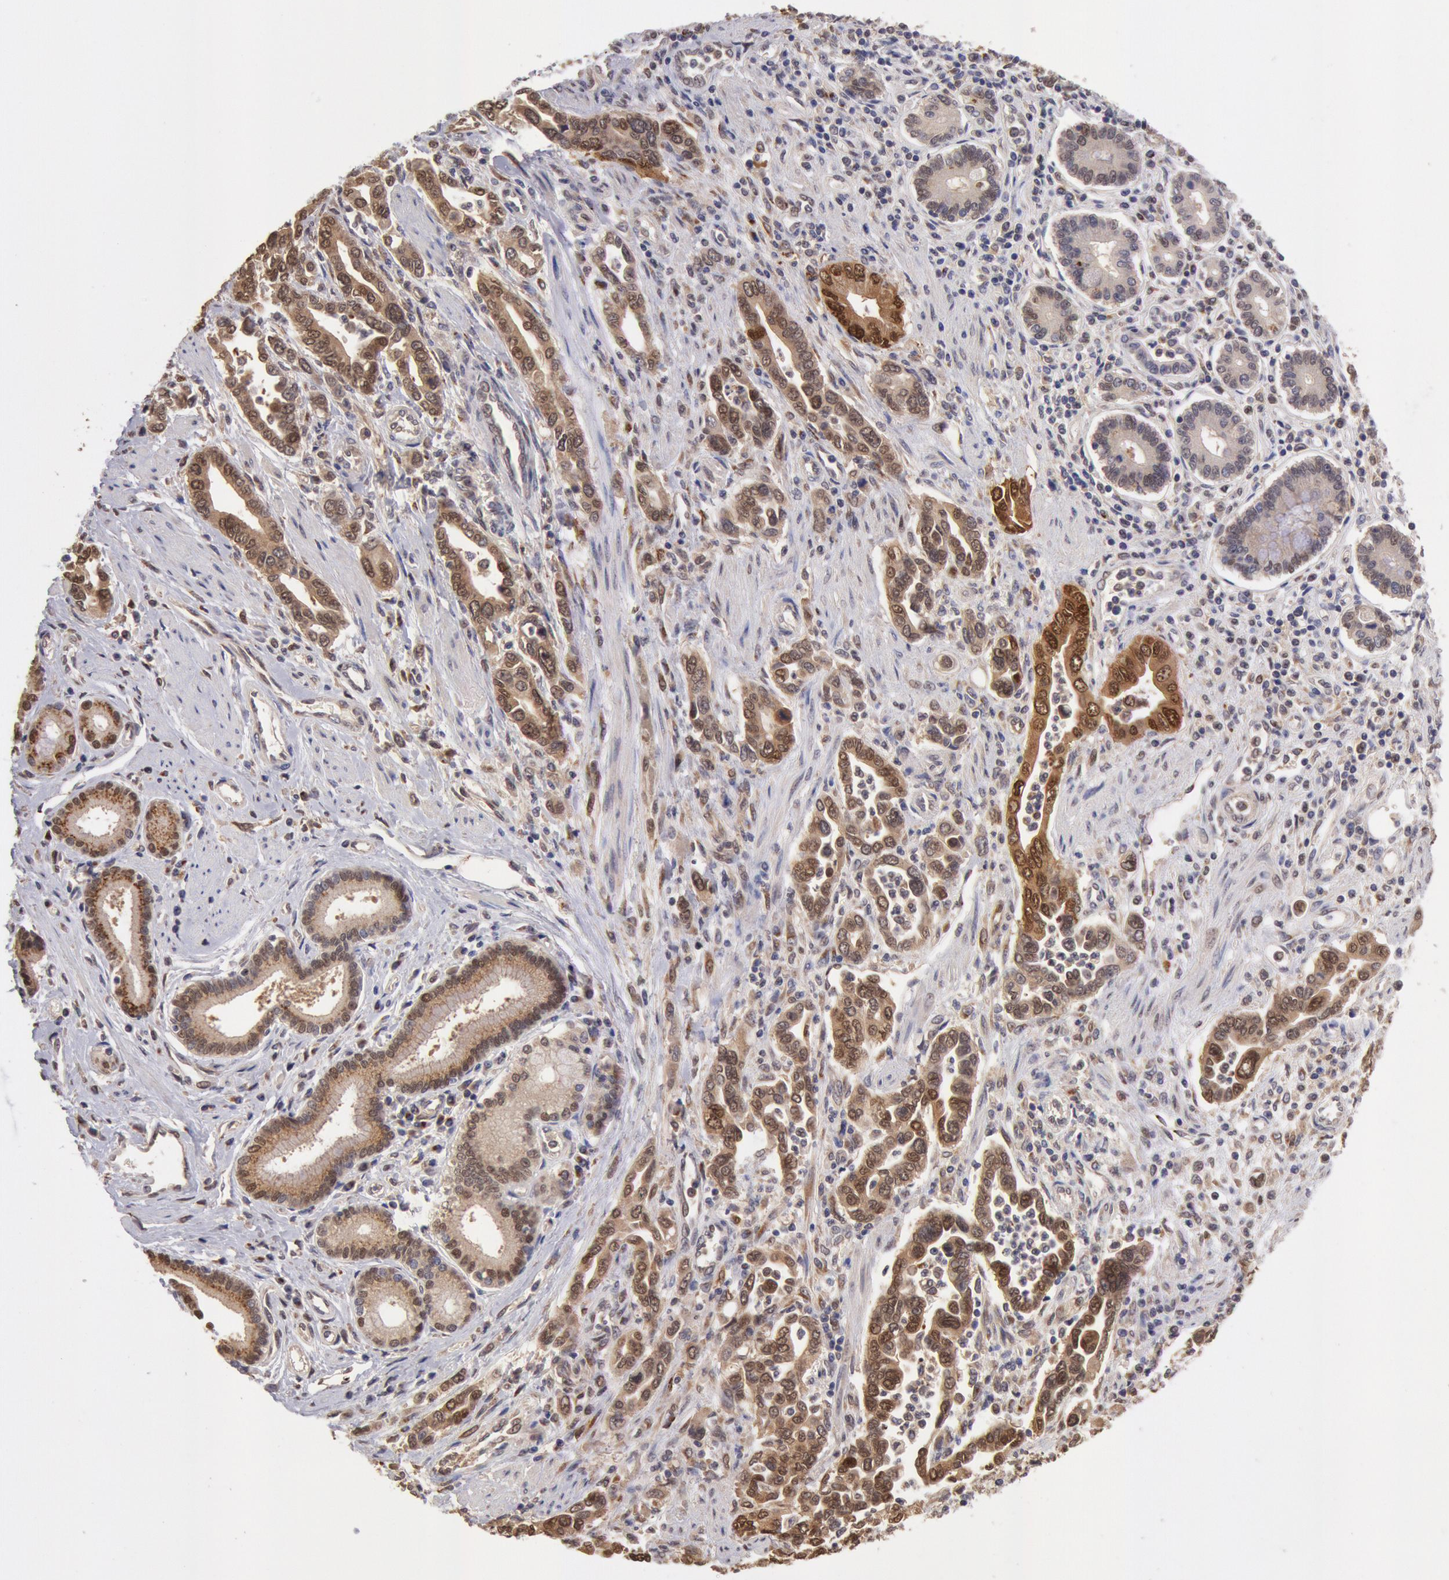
{"staining": {"intensity": "moderate", "quantity": ">75%", "location": "cytoplasmic/membranous,nuclear"}, "tissue": "pancreatic cancer", "cell_type": "Tumor cells", "image_type": "cancer", "snomed": [{"axis": "morphology", "description": "Adenocarcinoma, NOS"}, {"axis": "topography", "description": "Pancreas"}], "caption": "Adenocarcinoma (pancreatic) stained with a brown dye shows moderate cytoplasmic/membranous and nuclear positive staining in approximately >75% of tumor cells.", "gene": "COMT", "patient": {"sex": "female", "age": 57}}